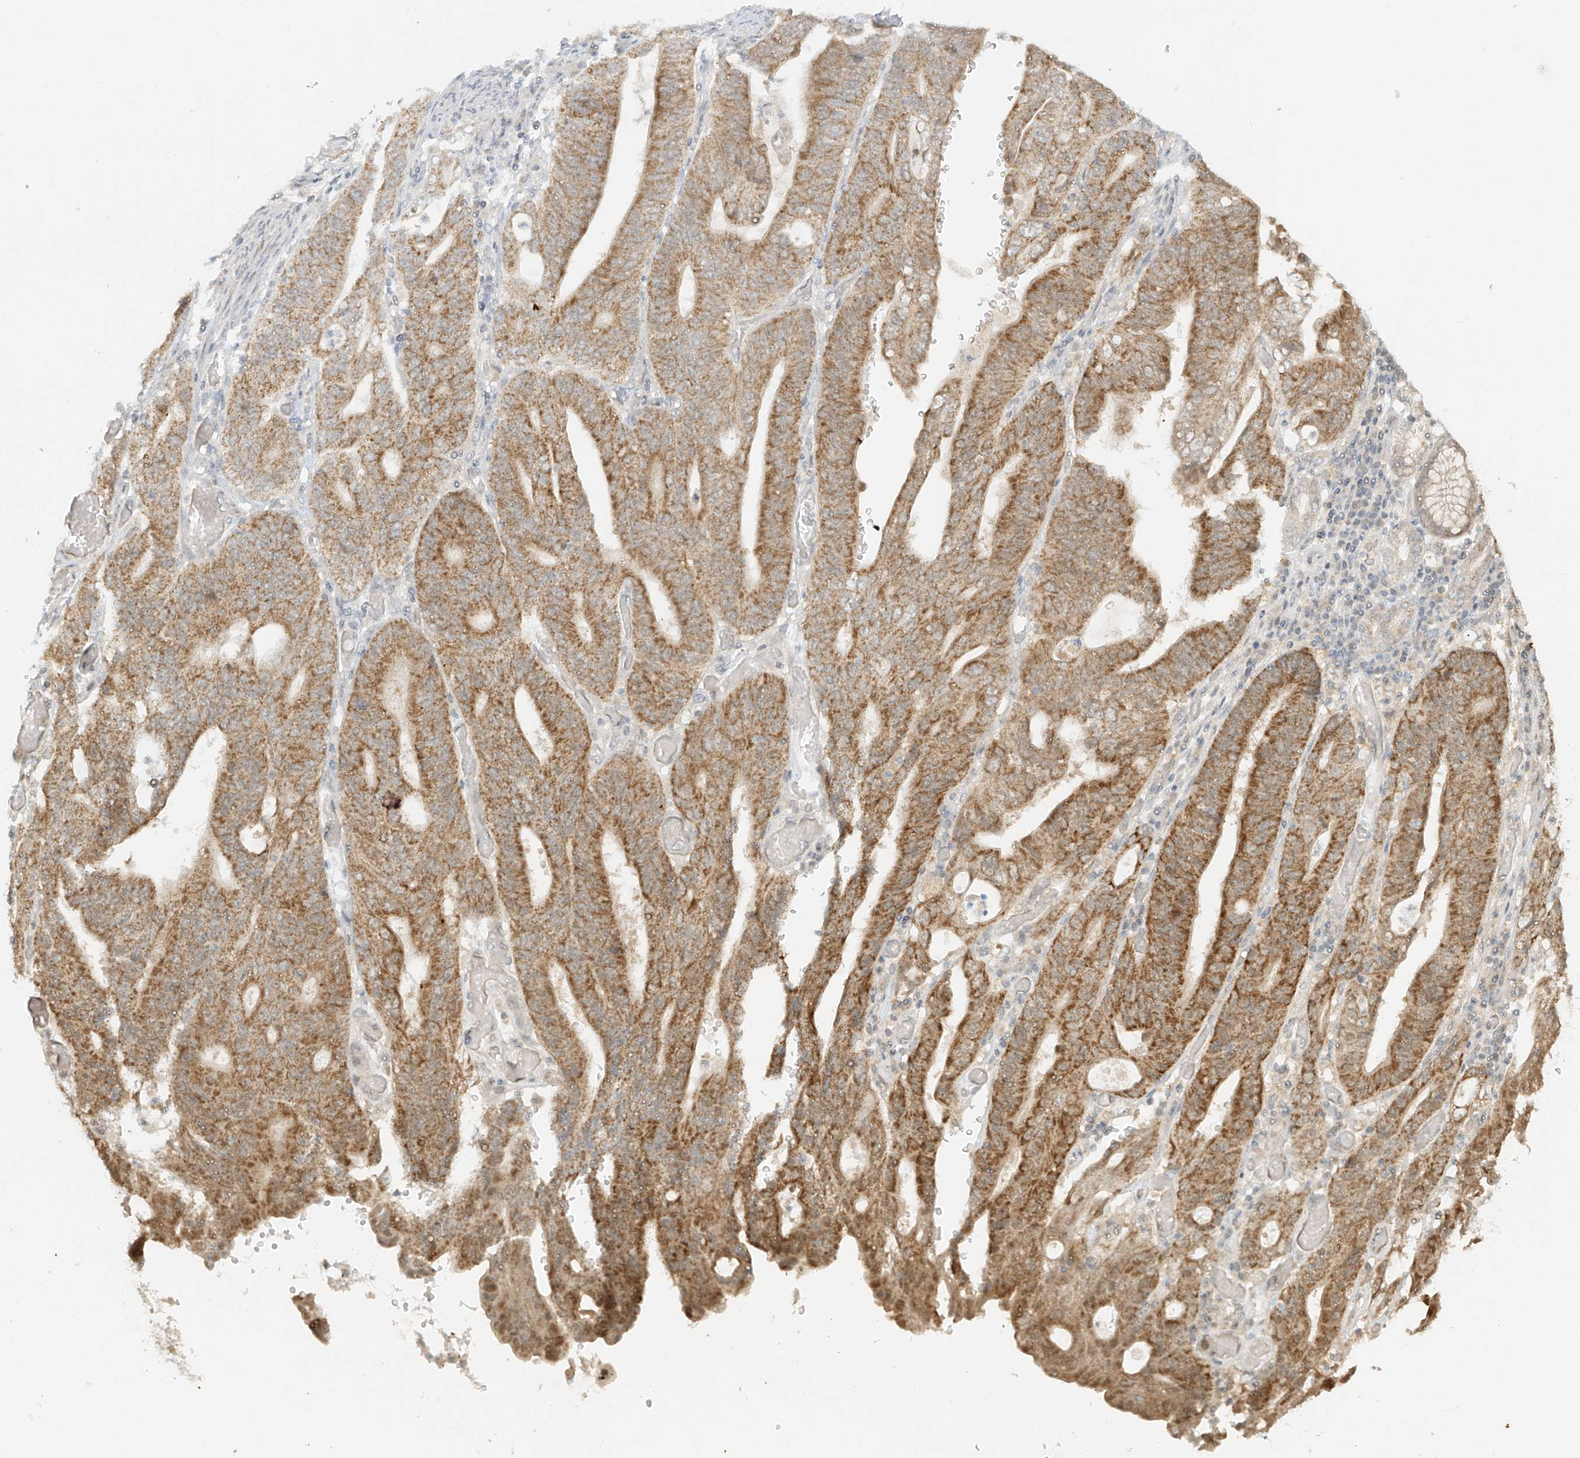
{"staining": {"intensity": "moderate", "quantity": ">75%", "location": "cytoplasmic/membranous"}, "tissue": "stomach cancer", "cell_type": "Tumor cells", "image_type": "cancer", "snomed": [{"axis": "morphology", "description": "Adenocarcinoma, NOS"}, {"axis": "topography", "description": "Stomach"}], "caption": "DAB (3,3'-diaminobenzidine) immunohistochemical staining of stomach adenocarcinoma displays moderate cytoplasmic/membranous protein expression in about >75% of tumor cells.", "gene": "MIPEP", "patient": {"sex": "female", "age": 73}}